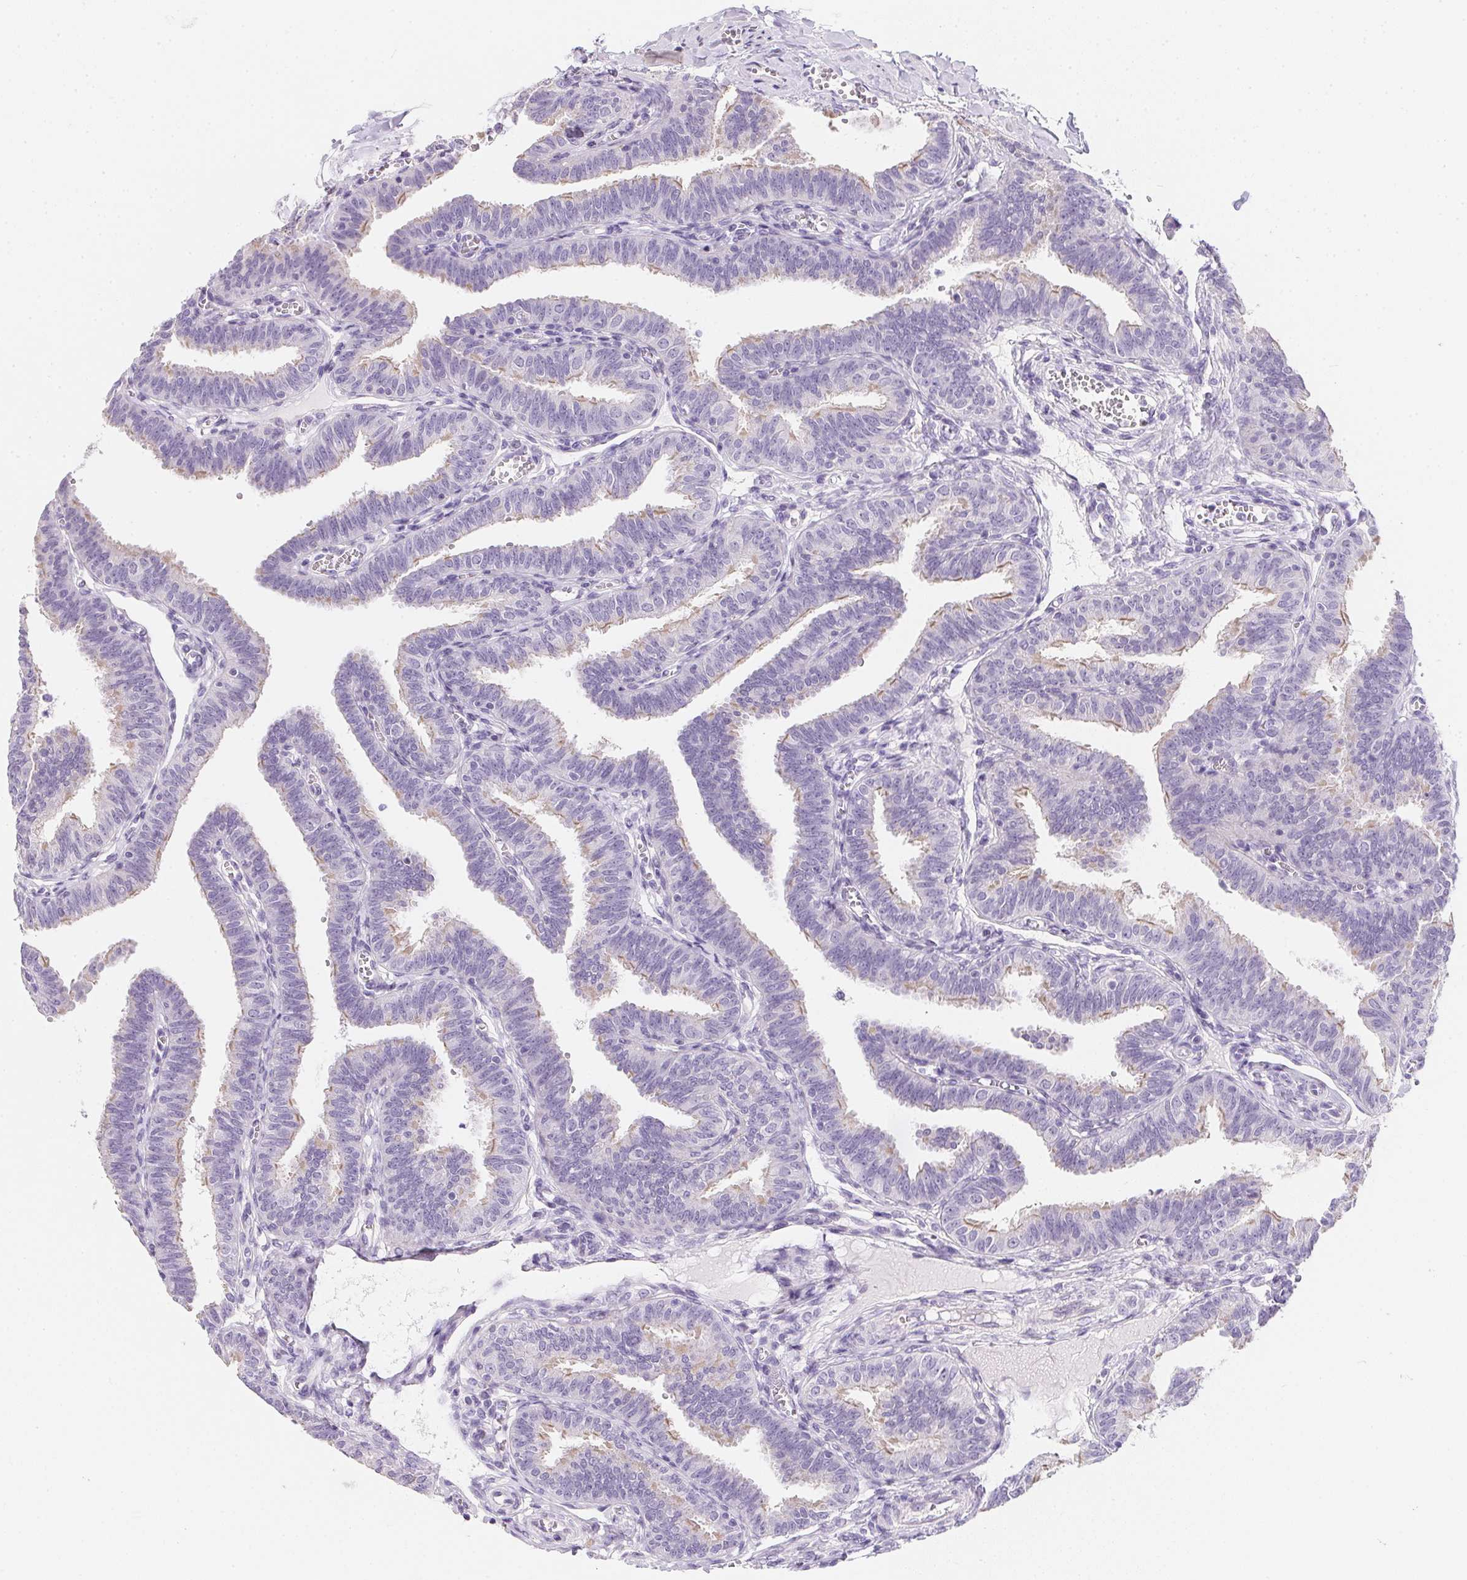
{"staining": {"intensity": "weak", "quantity": "25%-75%", "location": "cytoplasmic/membranous"}, "tissue": "fallopian tube", "cell_type": "Glandular cells", "image_type": "normal", "snomed": [{"axis": "morphology", "description": "Normal tissue, NOS"}, {"axis": "topography", "description": "Fallopian tube"}], "caption": "Glandular cells reveal weak cytoplasmic/membranous staining in about 25%-75% of cells in benign fallopian tube. (Stains: DAB (3,3'-diaminobenzidine) in brown, nuclei in blue, Microscopy: brightfield microscopy at high magnification).", "gene": "AQP5", "patient": {"sex": "female", "age": 25}}